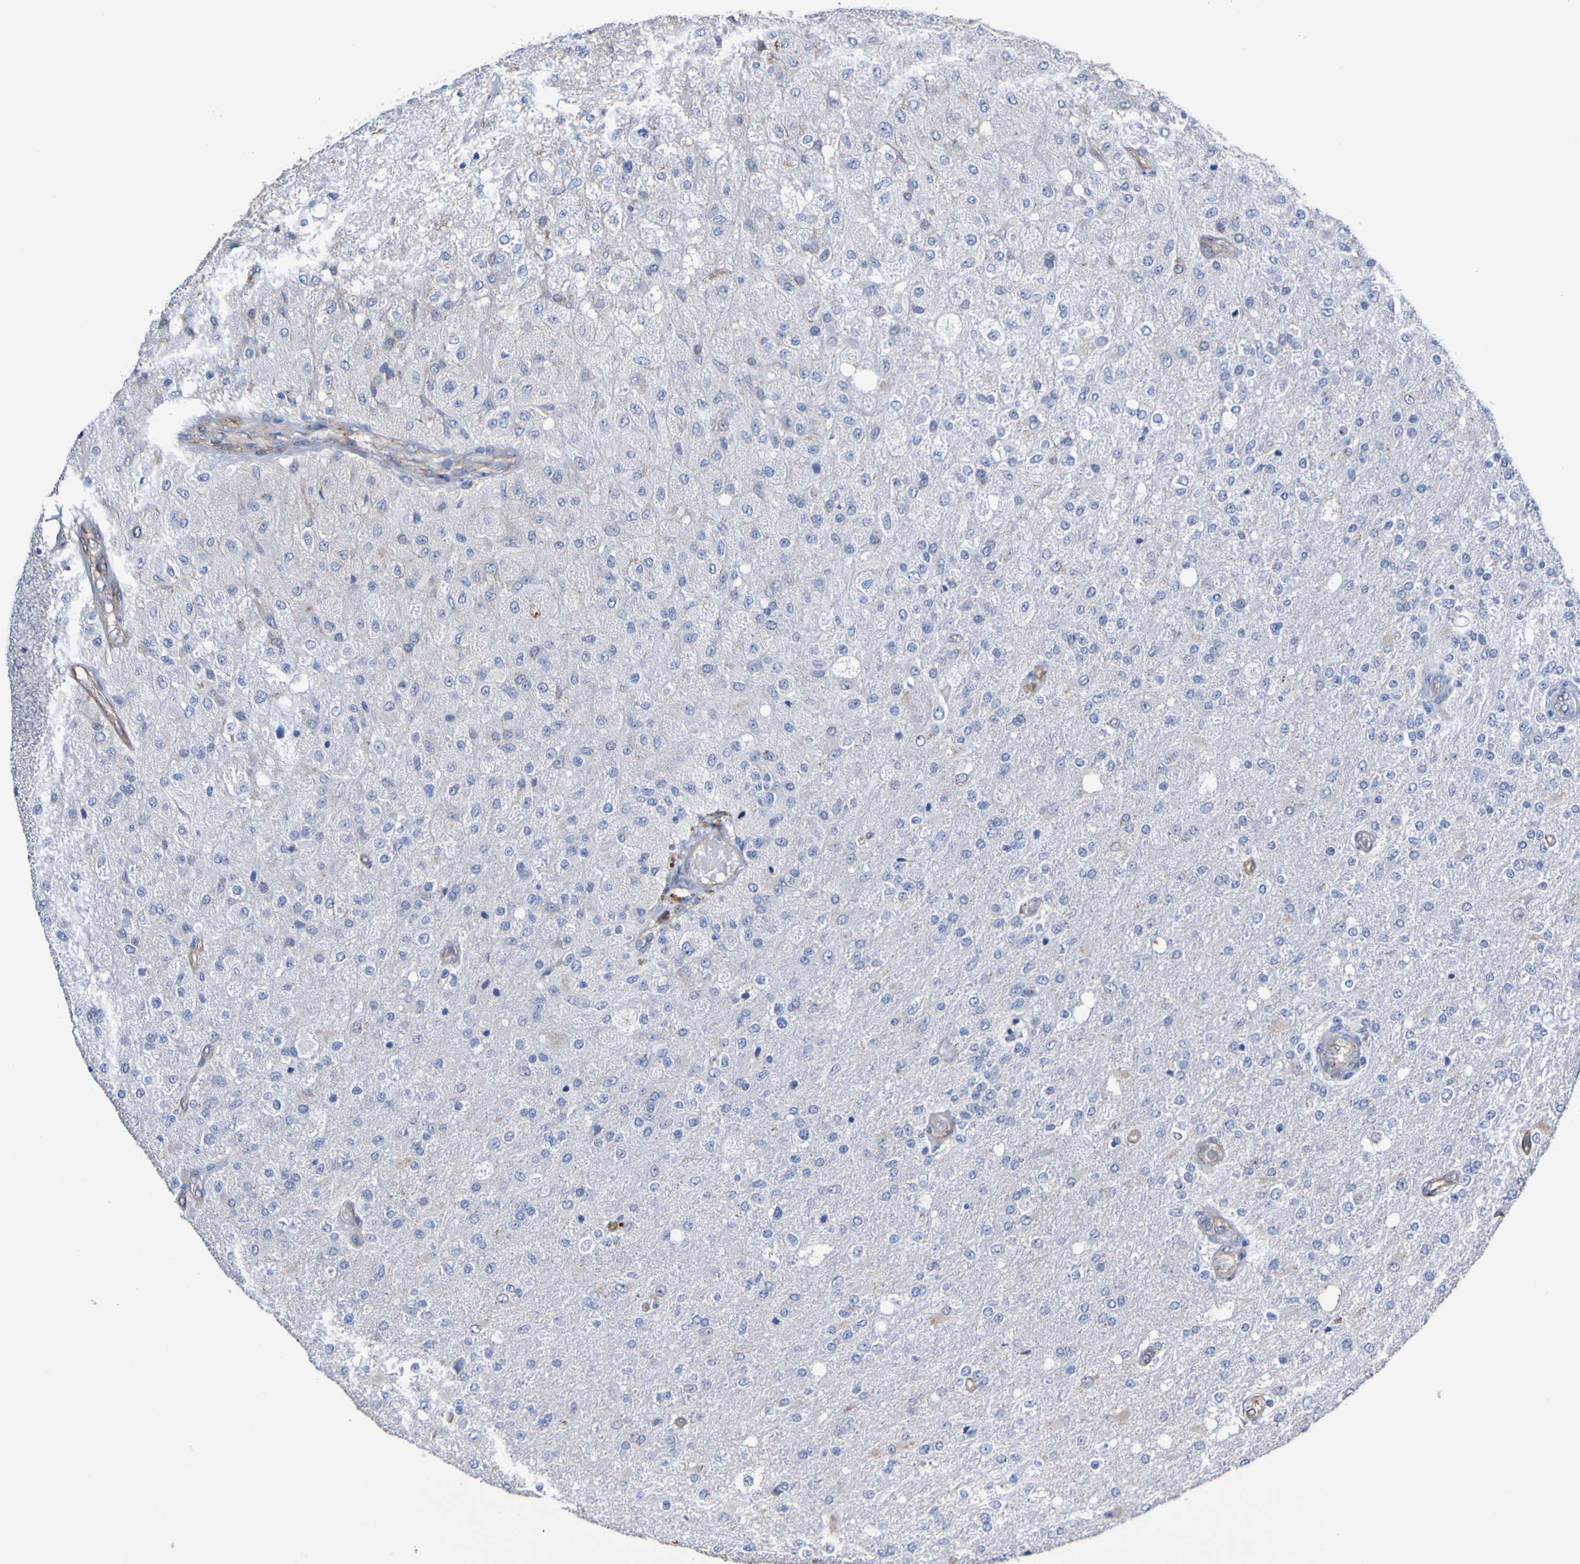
{"staining": {"intensity": "negative", "quantity": "none", "location": "none"}, "tissue": "glioma", "cell_type": "Tumor cells", "image_type": "cancer", "snomed": [{"axis": "morphology", "description": "Normal tissue, NOS"}, {"axis": "morphology", "description": "Glioma, malignant, High grade"}, {"axis": "topography", "description": "Cerebral cortex"}], "caption": "DAB immunohistochemical staining of human glioma reveals no significant expression in tumor cells.", "gene": "ELMOD3", "patient": {"sex": "male", "age": 77}}